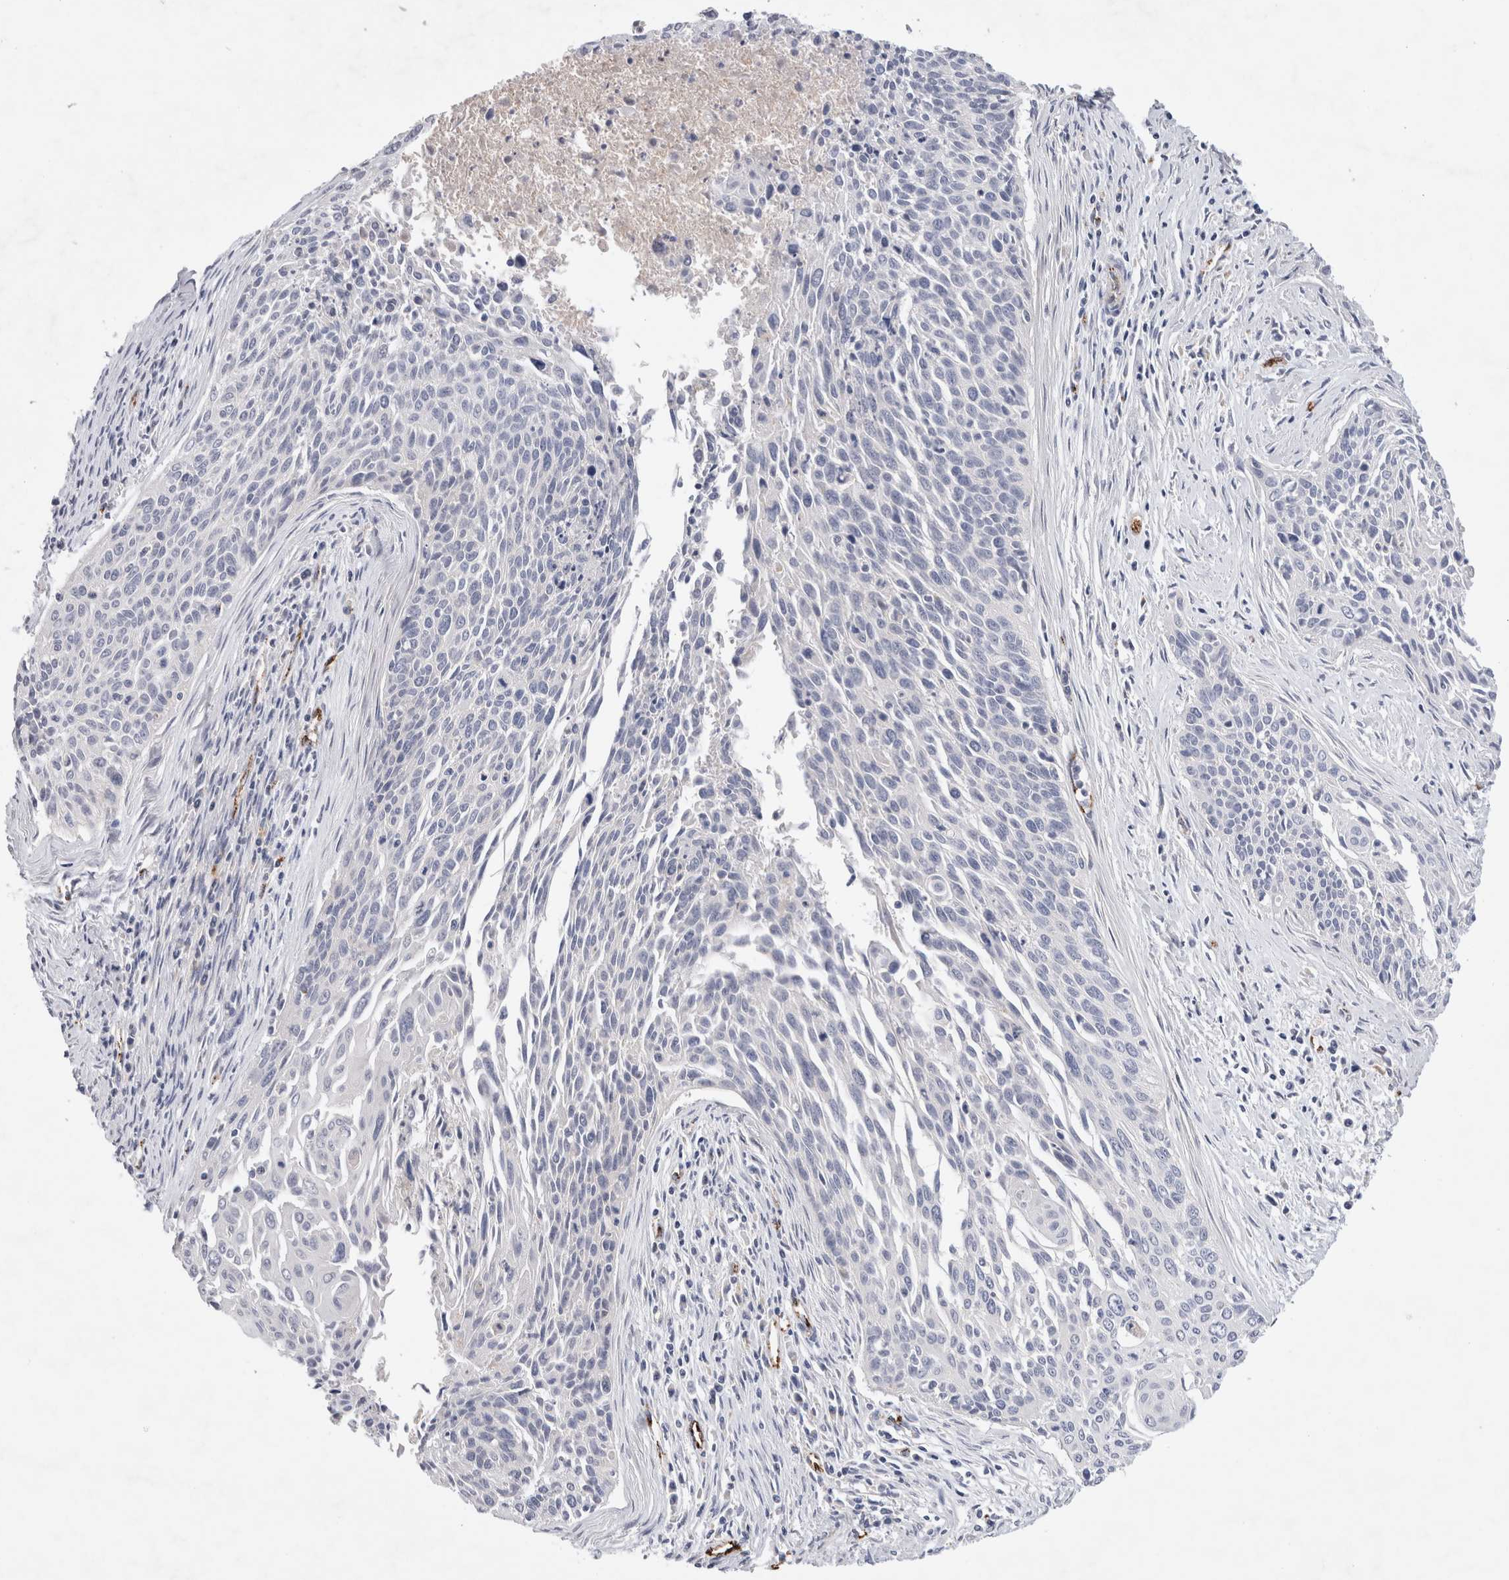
{"staining": {"intensity": "negative", "quantity": "none", "location": "none"}, "tissue": "cervical cancer", "cell_type": "Tumor cells", "image_type": "cancer", "snomed": [{"axis": "morphology", "description": "Squamous cell carcinoma, NOS"}, {"axis": "topography", "description": "Cervix"}], "caption": "IHC histopathology image of cervical cancer stained for a protein (brown), which reveals no positivity in tumor cells.", "gene": "IARS2", "patient": {"sex": "female", "age": 55}}